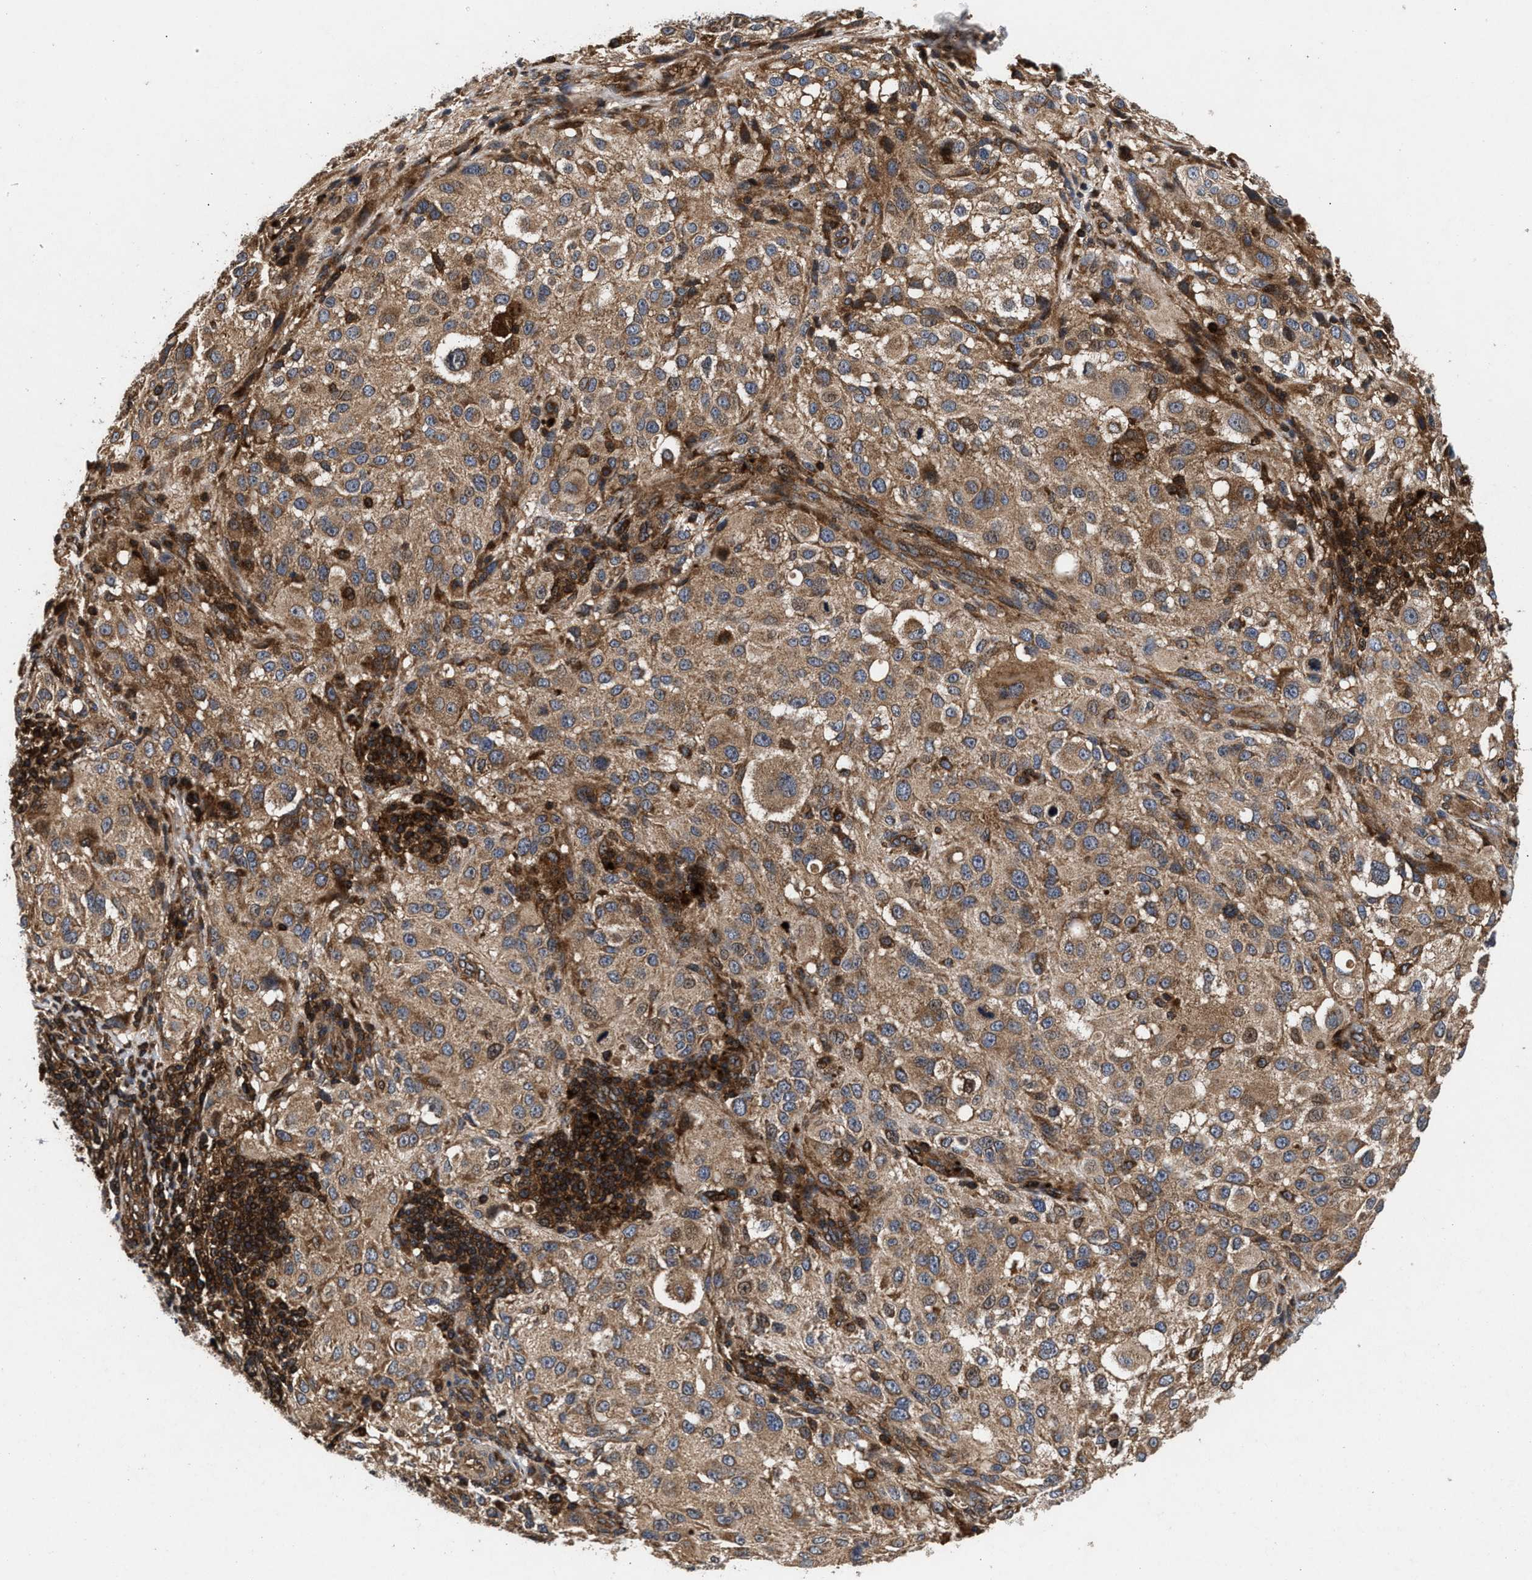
{"staining": {"intensity": "moderate", "quantity": ">75%", "location": "cytoplasmic/membranous"}, "tissue": "melanoma", "cell_type": "Tumor cells", "image_type": "cancer", "snomed": [{"axis": "morphology", "description": "Necrosis, NOS"}, {"axis": "morphology", "description": "Malignant melanoma, NOS"}, {"axis": "topography", "description": "Skin"}], "caption": "Immunohistochemical staining of human melanoma reveals medium levels of moderate cytoplasmic/membranous positivity in about >75% of tumor cells. (DAB (3,3'-diaminobenzidine) IHC, brown staining for protein, blue staining for nuclei).", "gene": "NFKB2", "patient": {"sex": "female", "age": 87}}